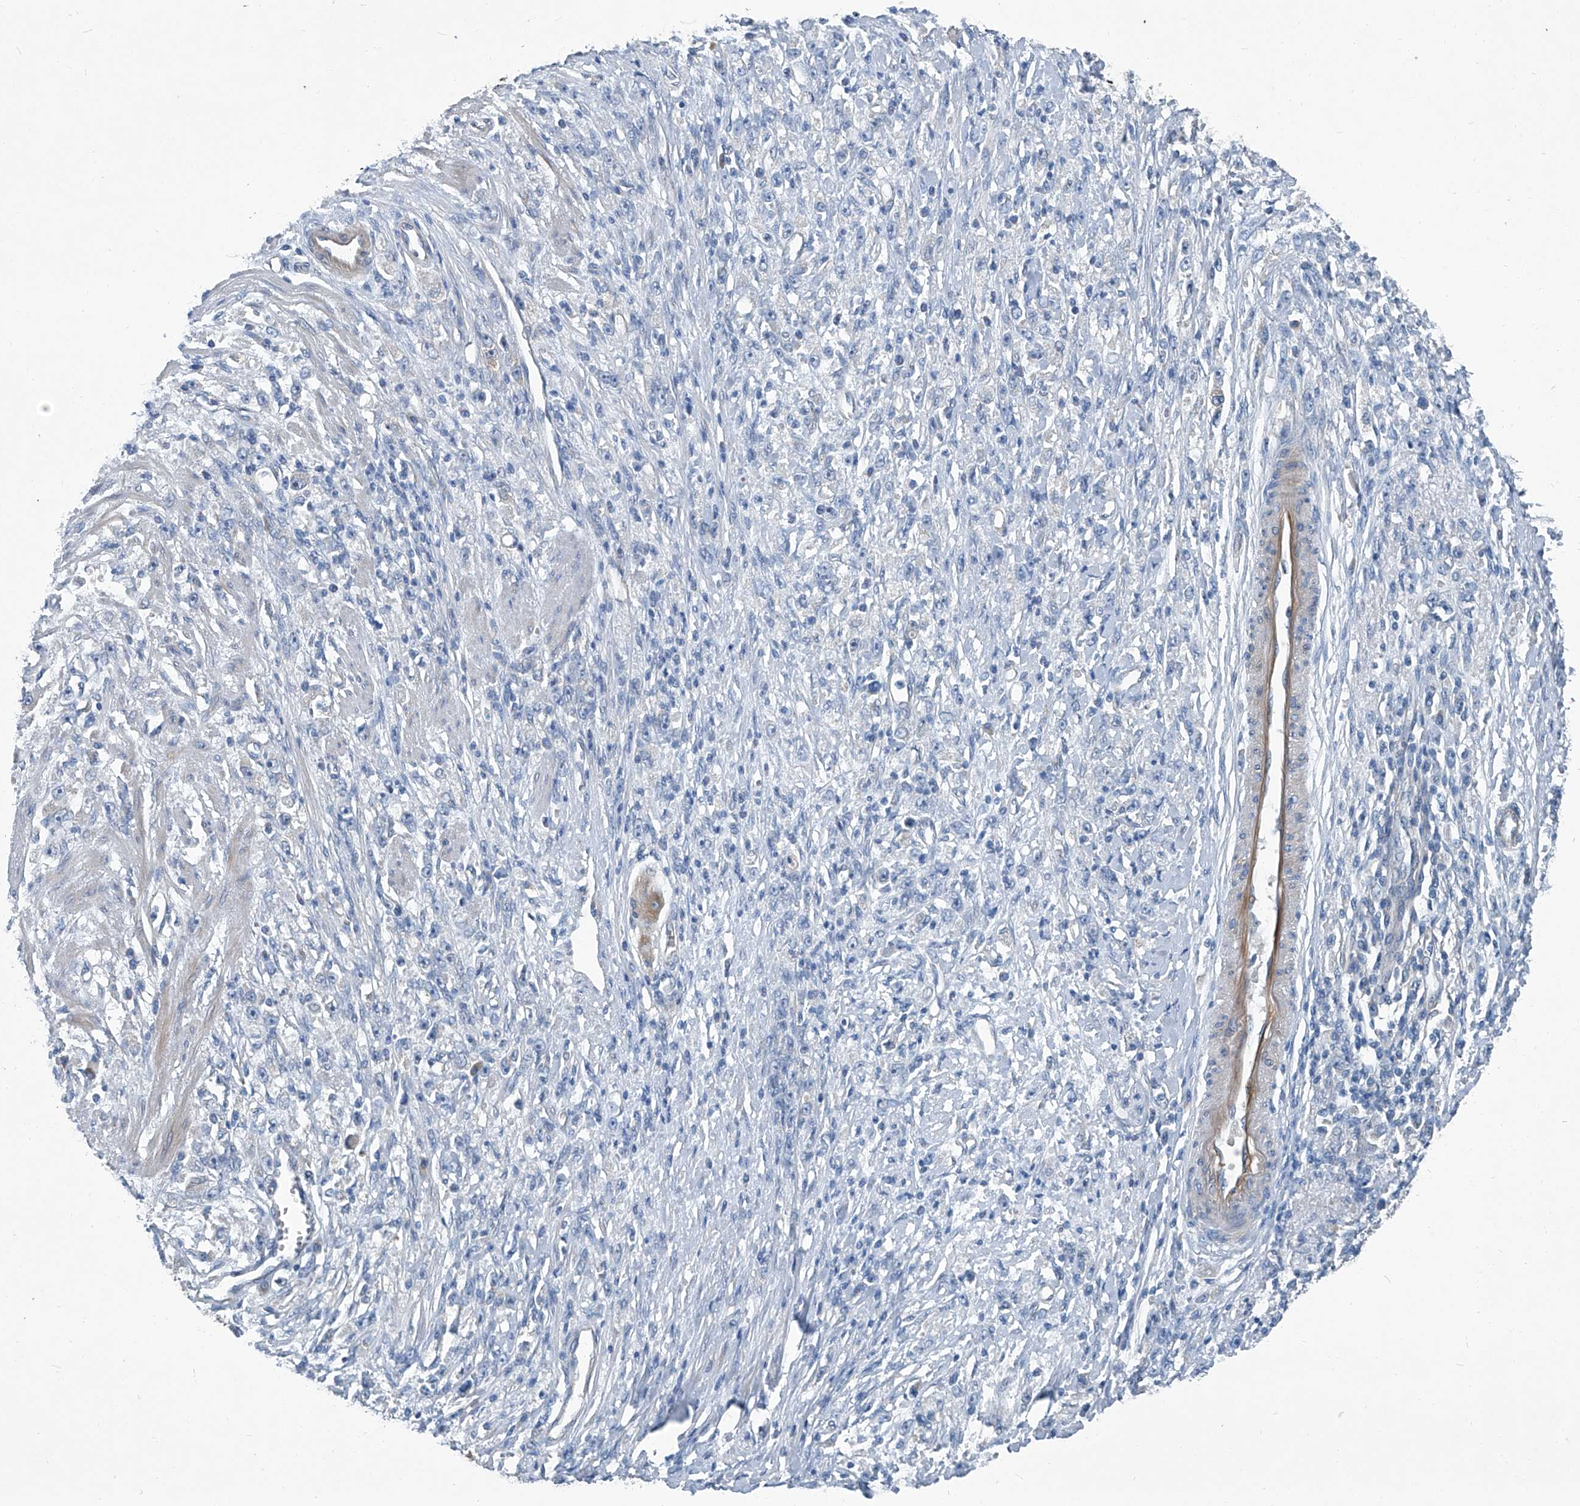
{"staining": {"intensity": "negative", "quantity": "none", "location": "none"}, "tissue": "stomach cancer", "cell_type": "Tumor cells", "image_type": "cancer", "snomed": [{"axis": "morphology", "description": "Adenocarcinoma, NOS"}, {"axis": "topography", "description": "Stomach"}], "caption": "The micrograph exhibits no significant staining in tumor cells of stomach adenocarcinoma. The staining is performed using DAB (3,3'-diaminobenzidine) brown chromogen with nuclei counter-stained in using hematoxylin.", "gene": "SLC26A11", "patient": {"sex": "female", "age": 59}}